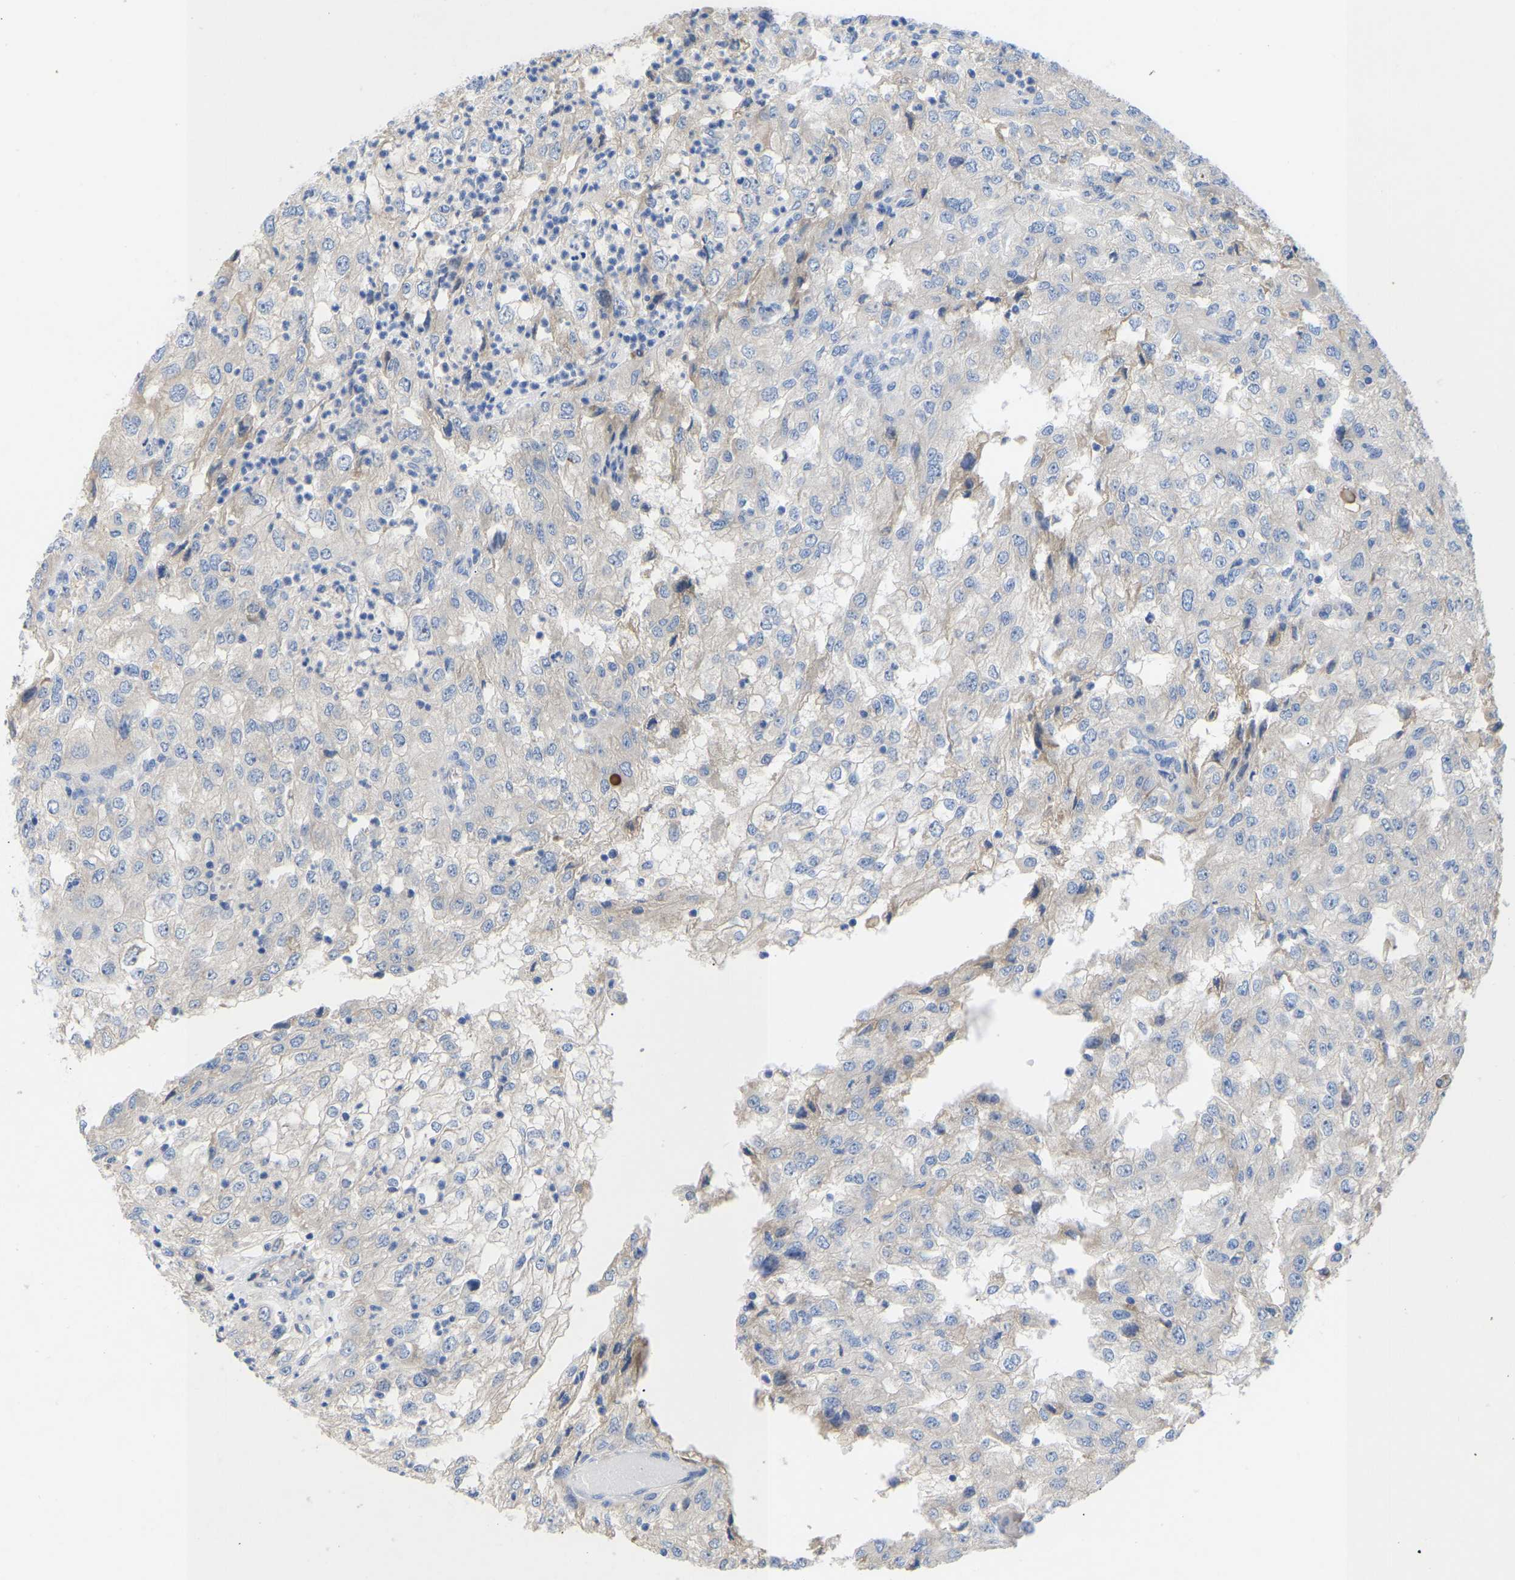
{"staining": {"intensity": "negative", "quantity": "none", "location": "none"}, "tissue": "renal cancer", "cell_type": "Tumor cells", "image_type": "cancer", "snomed": [{"axis": "morphology", "description": "Adenocarcinoma, NOS"}, {"axis": "topography", "description": "Kidney"}], "caption": "Immunohistochemistry (IHC) micrograph of human renal cancer stained for a protein (brown), which shows no positivity in tumor cells.", "gene": "ABCA10", "patient": {"sex": "female", "age": 54}}